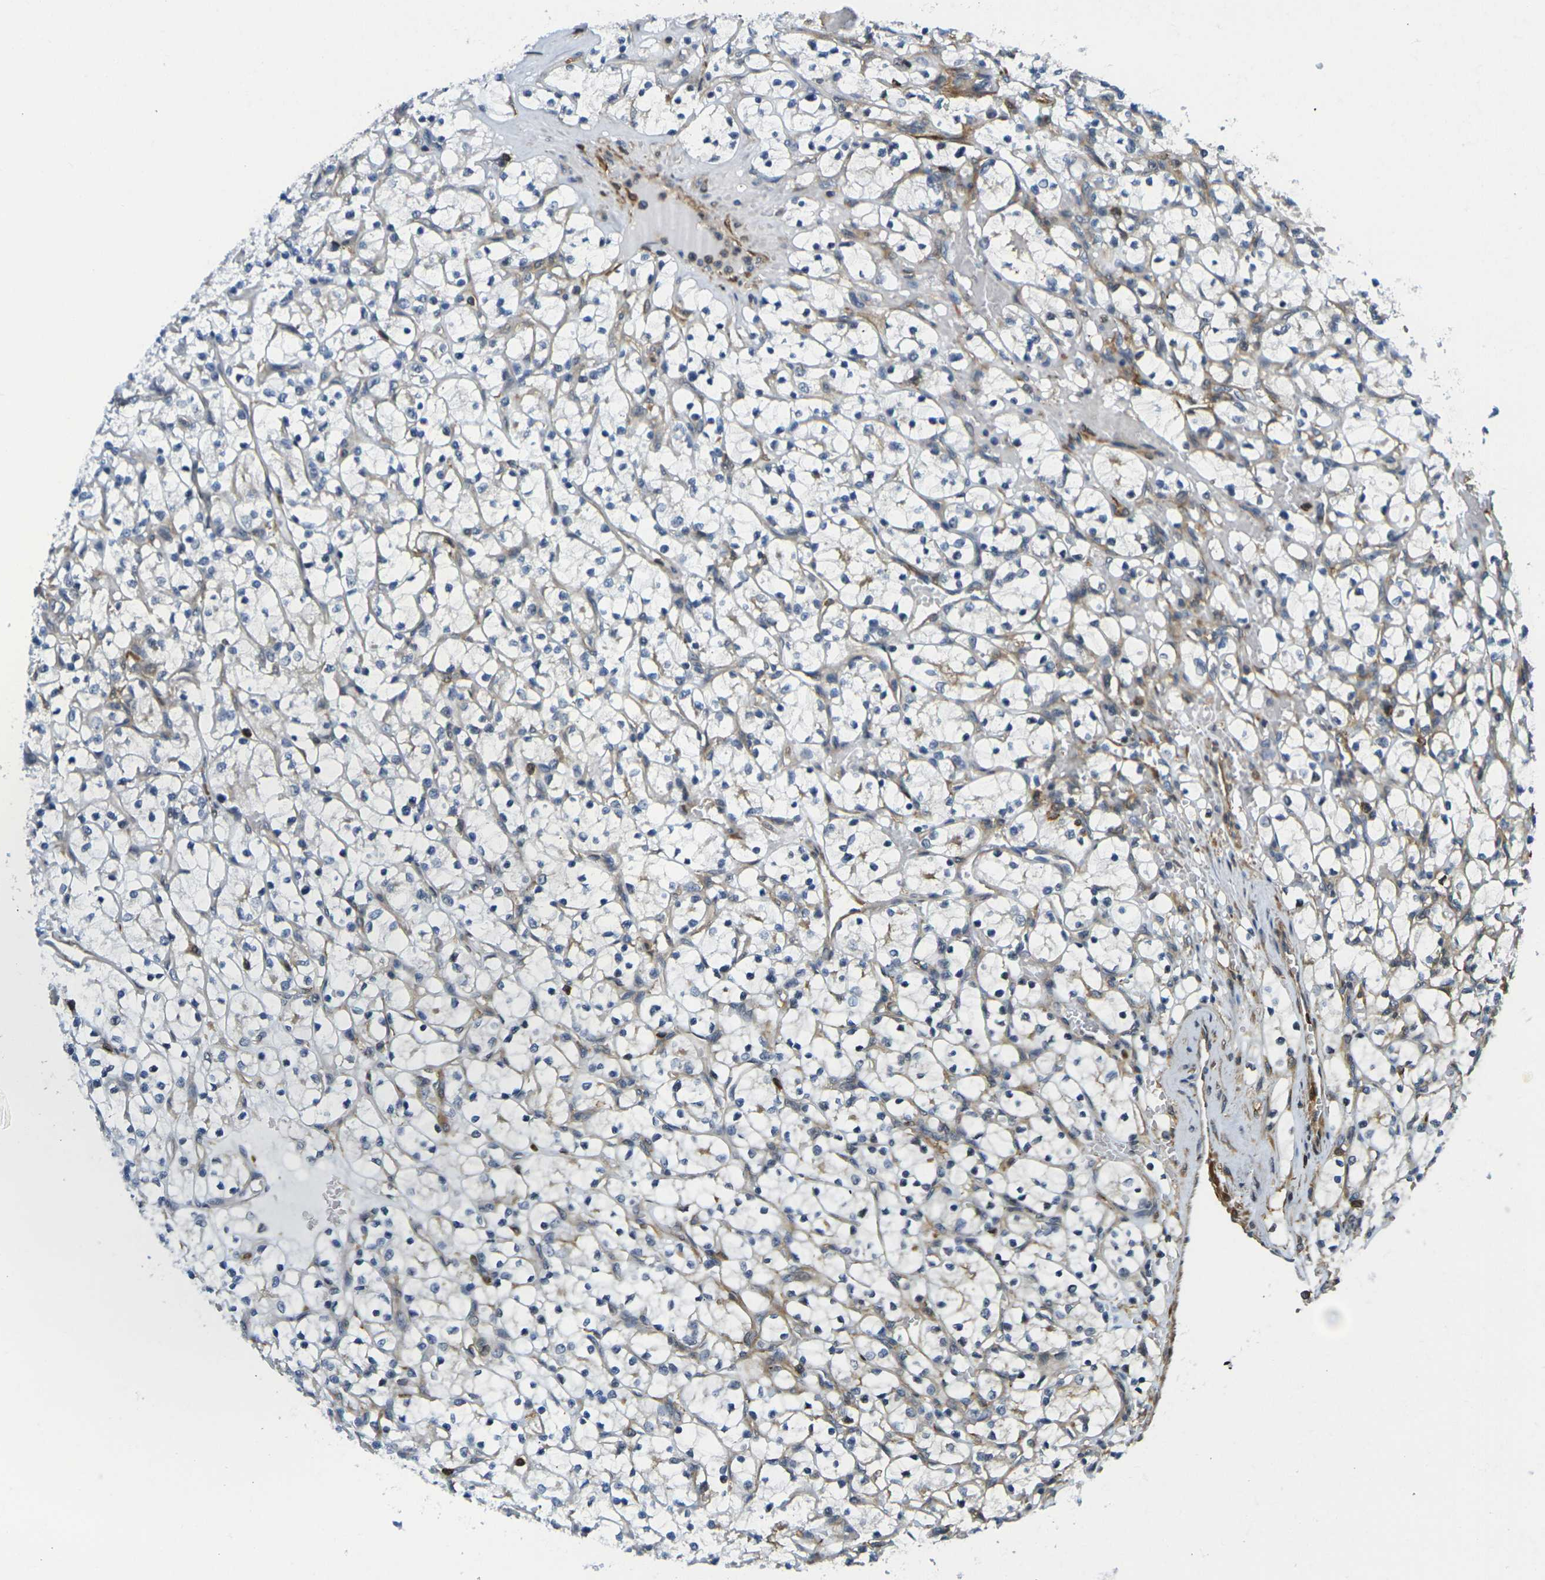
{"staining": {"intensity": "negative", "quantity": "none", "location": "none"}, "tissue": "renal cancer", "cell_type": "Tumor cells", "image_type": "cancer", "snomed": [{"axis": "morphology", "description": "Adenocarcinoma, NOS"}, {"axis": "topography", "description": "Kidney"}], "caption": "A photomicrograph of human adenocarcinoma (renal) is negative for staining in tumor cells.", "gene": "LASP1", "patient": {"sex": "female", "age": 69}}